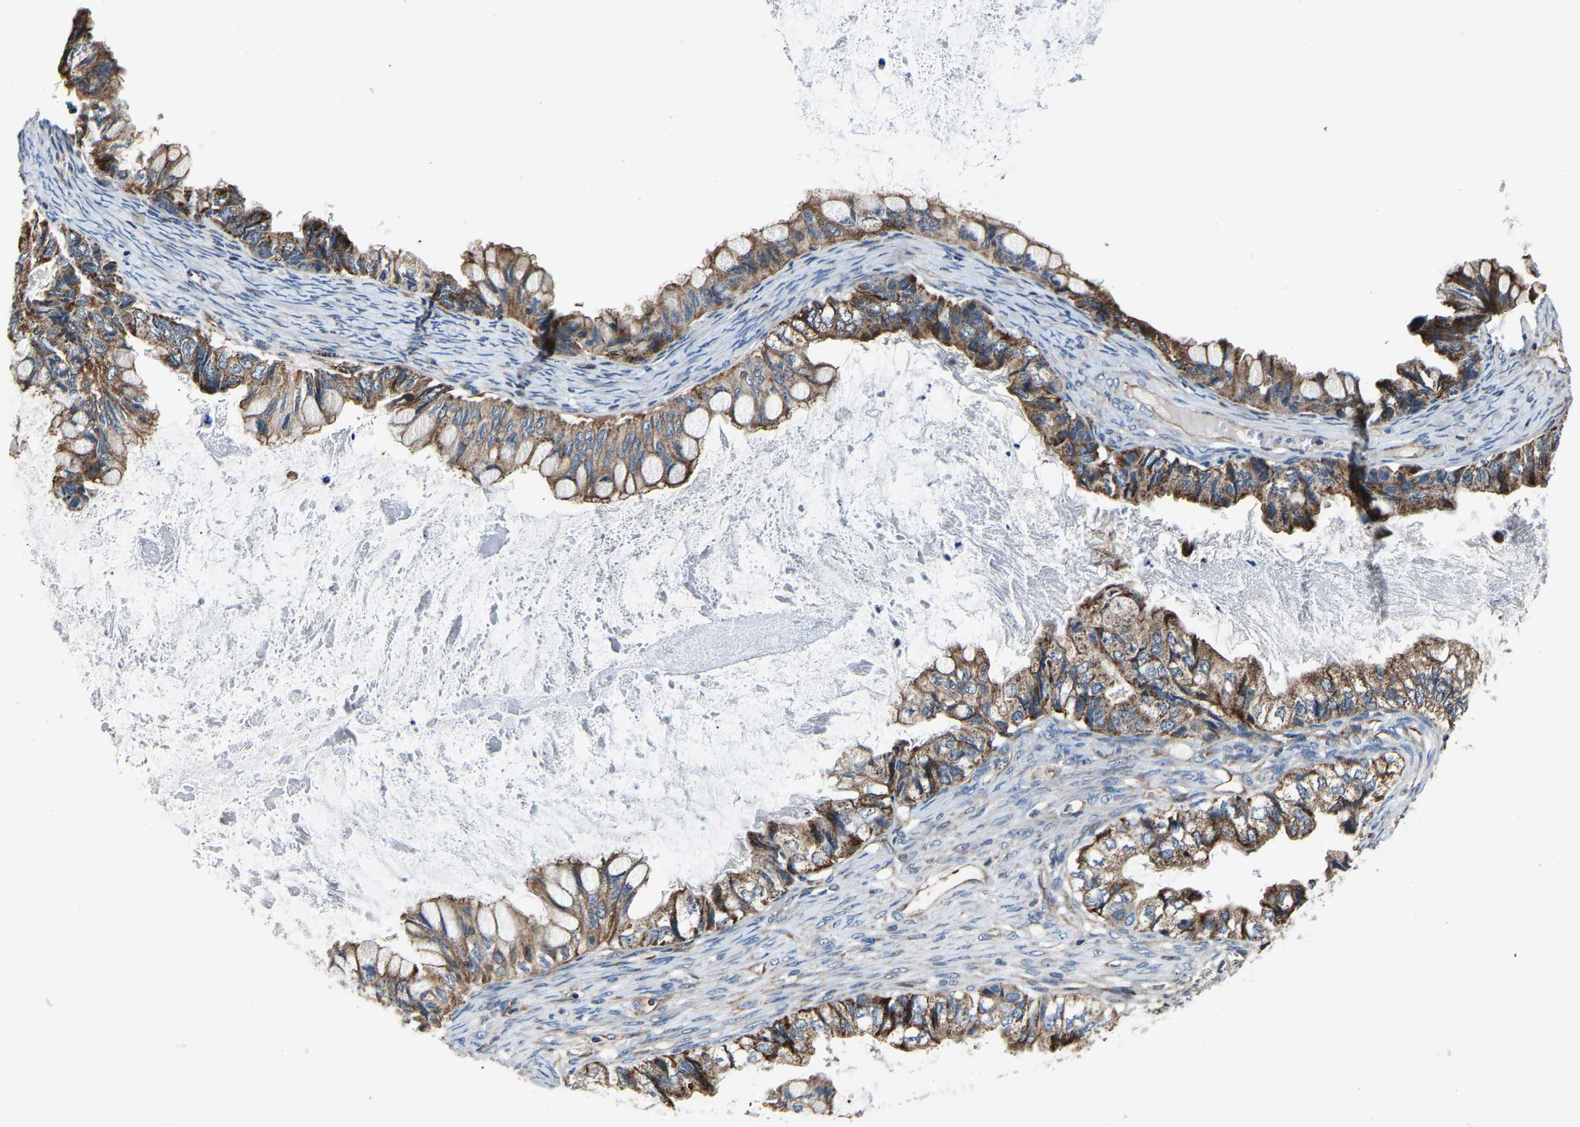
{"staining": {"intensity": "moderate", "quantity": ">75%", "location": "cytoplasmic/membranous"}, "tissue": "ovarian cancer", "cell_type": "Tumor cells", "image_type": "cancer", "snomed": [{"axis": "morphology", "description": "Cystadenocarcinoma, mucinous, NOS"}, {"axis": "topography", "description": "Ovary"}], "caption": "Protein positivity by IHC demonstrates moderate cytoplasmic/membranous positivity in approximately >75% of tumor cells in ovarian mucinous cystadenocarcinoma.", "gene": "GGCT", "patient": {"sex": "female", "age": 80}}